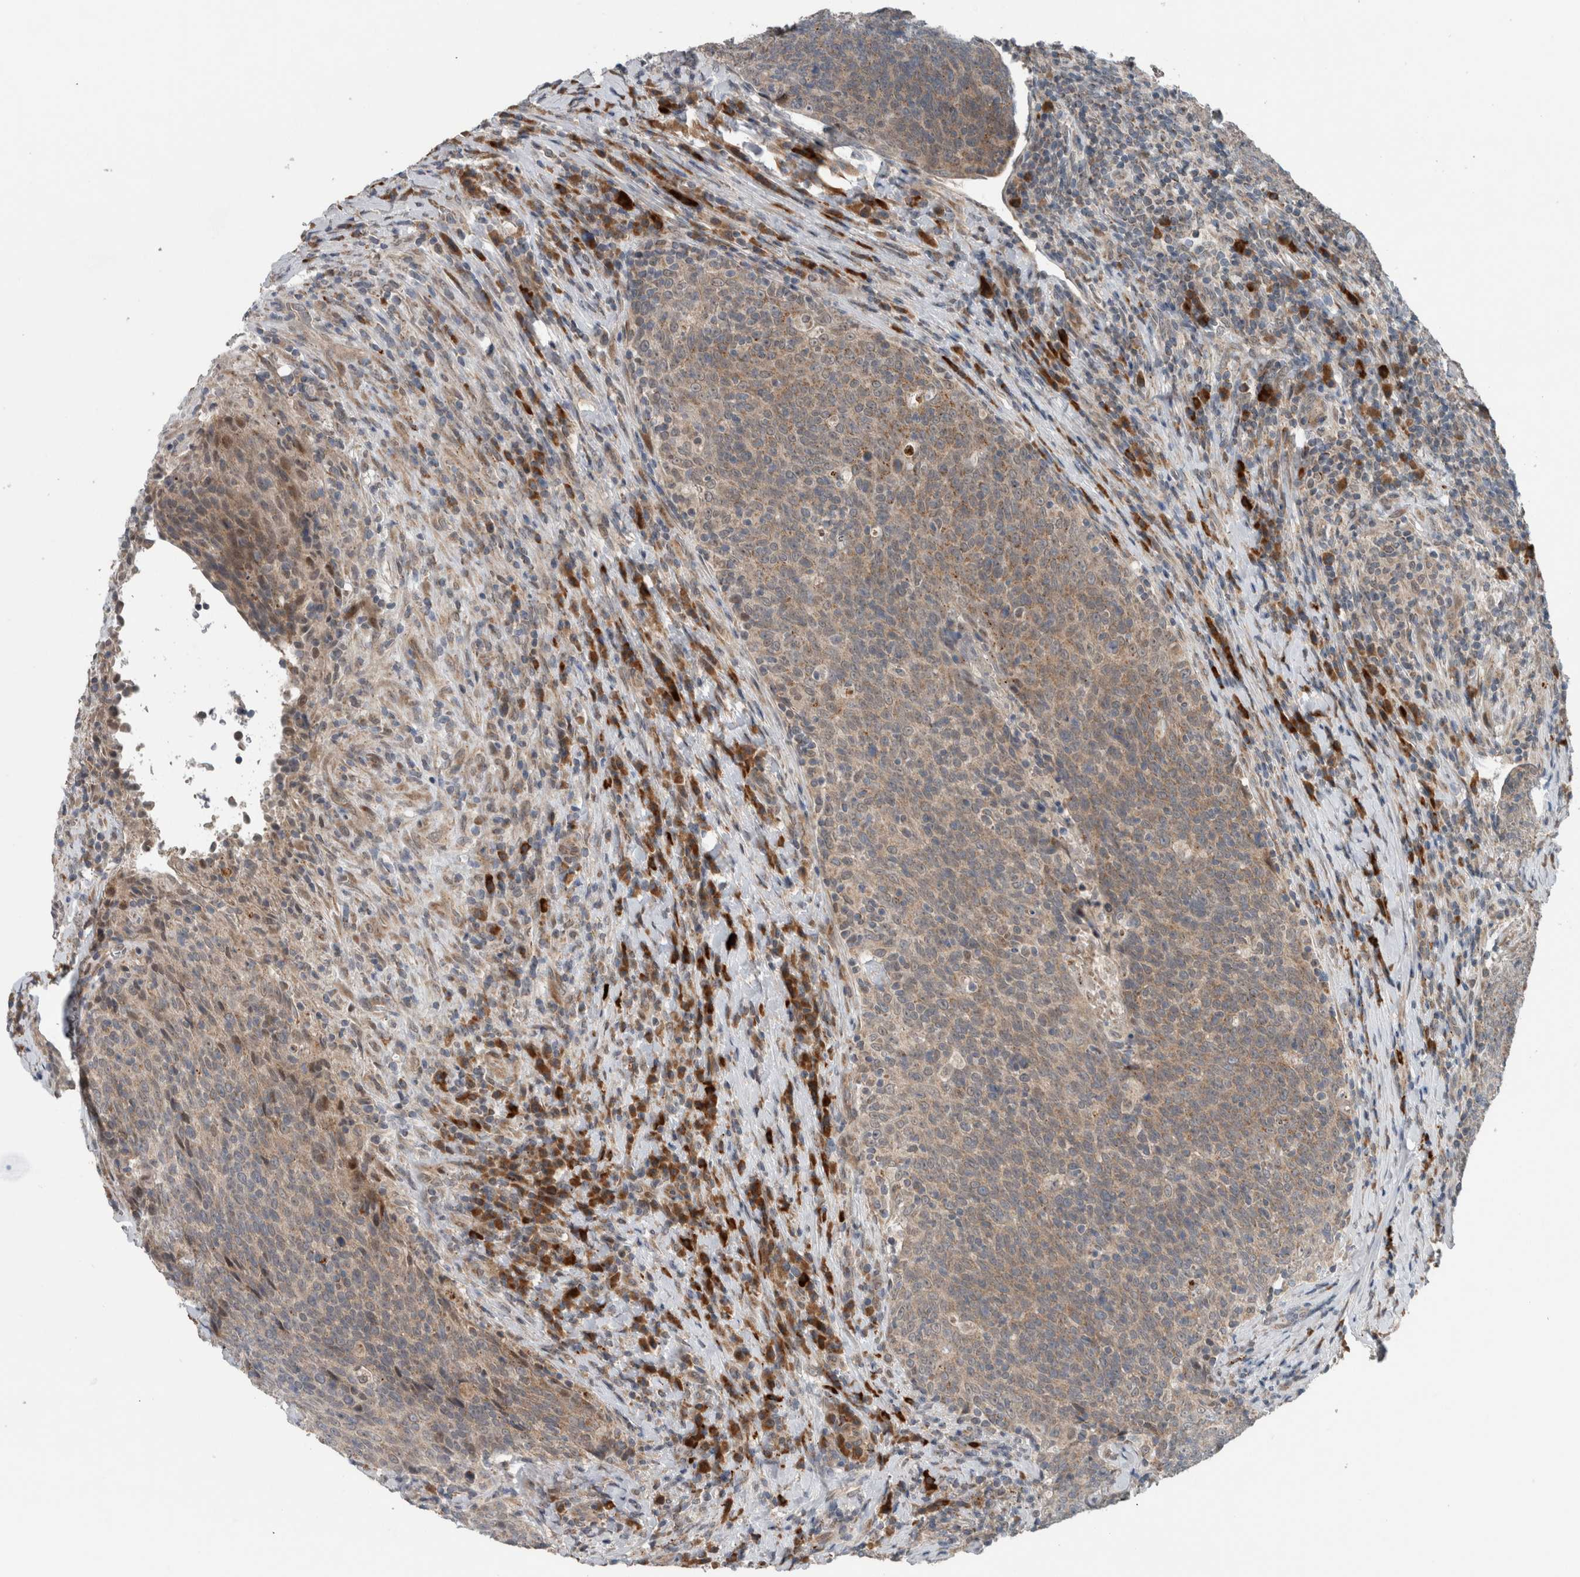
{"staining": {"intensity": "weak", "quantity": ">75%", "location": "cytoplasmic/membranous"}, "tissue": "head and neck cancer", "cell_type": "Tumor cells", "image_type": "cancer", "snomed": [{"axis": "morphology", "description": "Squamous cell carcinoma, NOS"}, {"axis": "morphology", "description": "Squamous cell carcinoma, metastatic, NOS"}, {"axis": "topography", "description": "Lymph node"}, {"axis": "topography", "description": "Head-Neck"}], "caption": "An immunohistochemistry (IHC) photomicrograph of tumor tissue is shown. Protein staining in brown shows weak cytoplasmic/membranous positivity in head and neck squamous cell carcinoma within tumor cells.", "gene": "GBA2", "patient": {"sex": "male", "age": 62}}